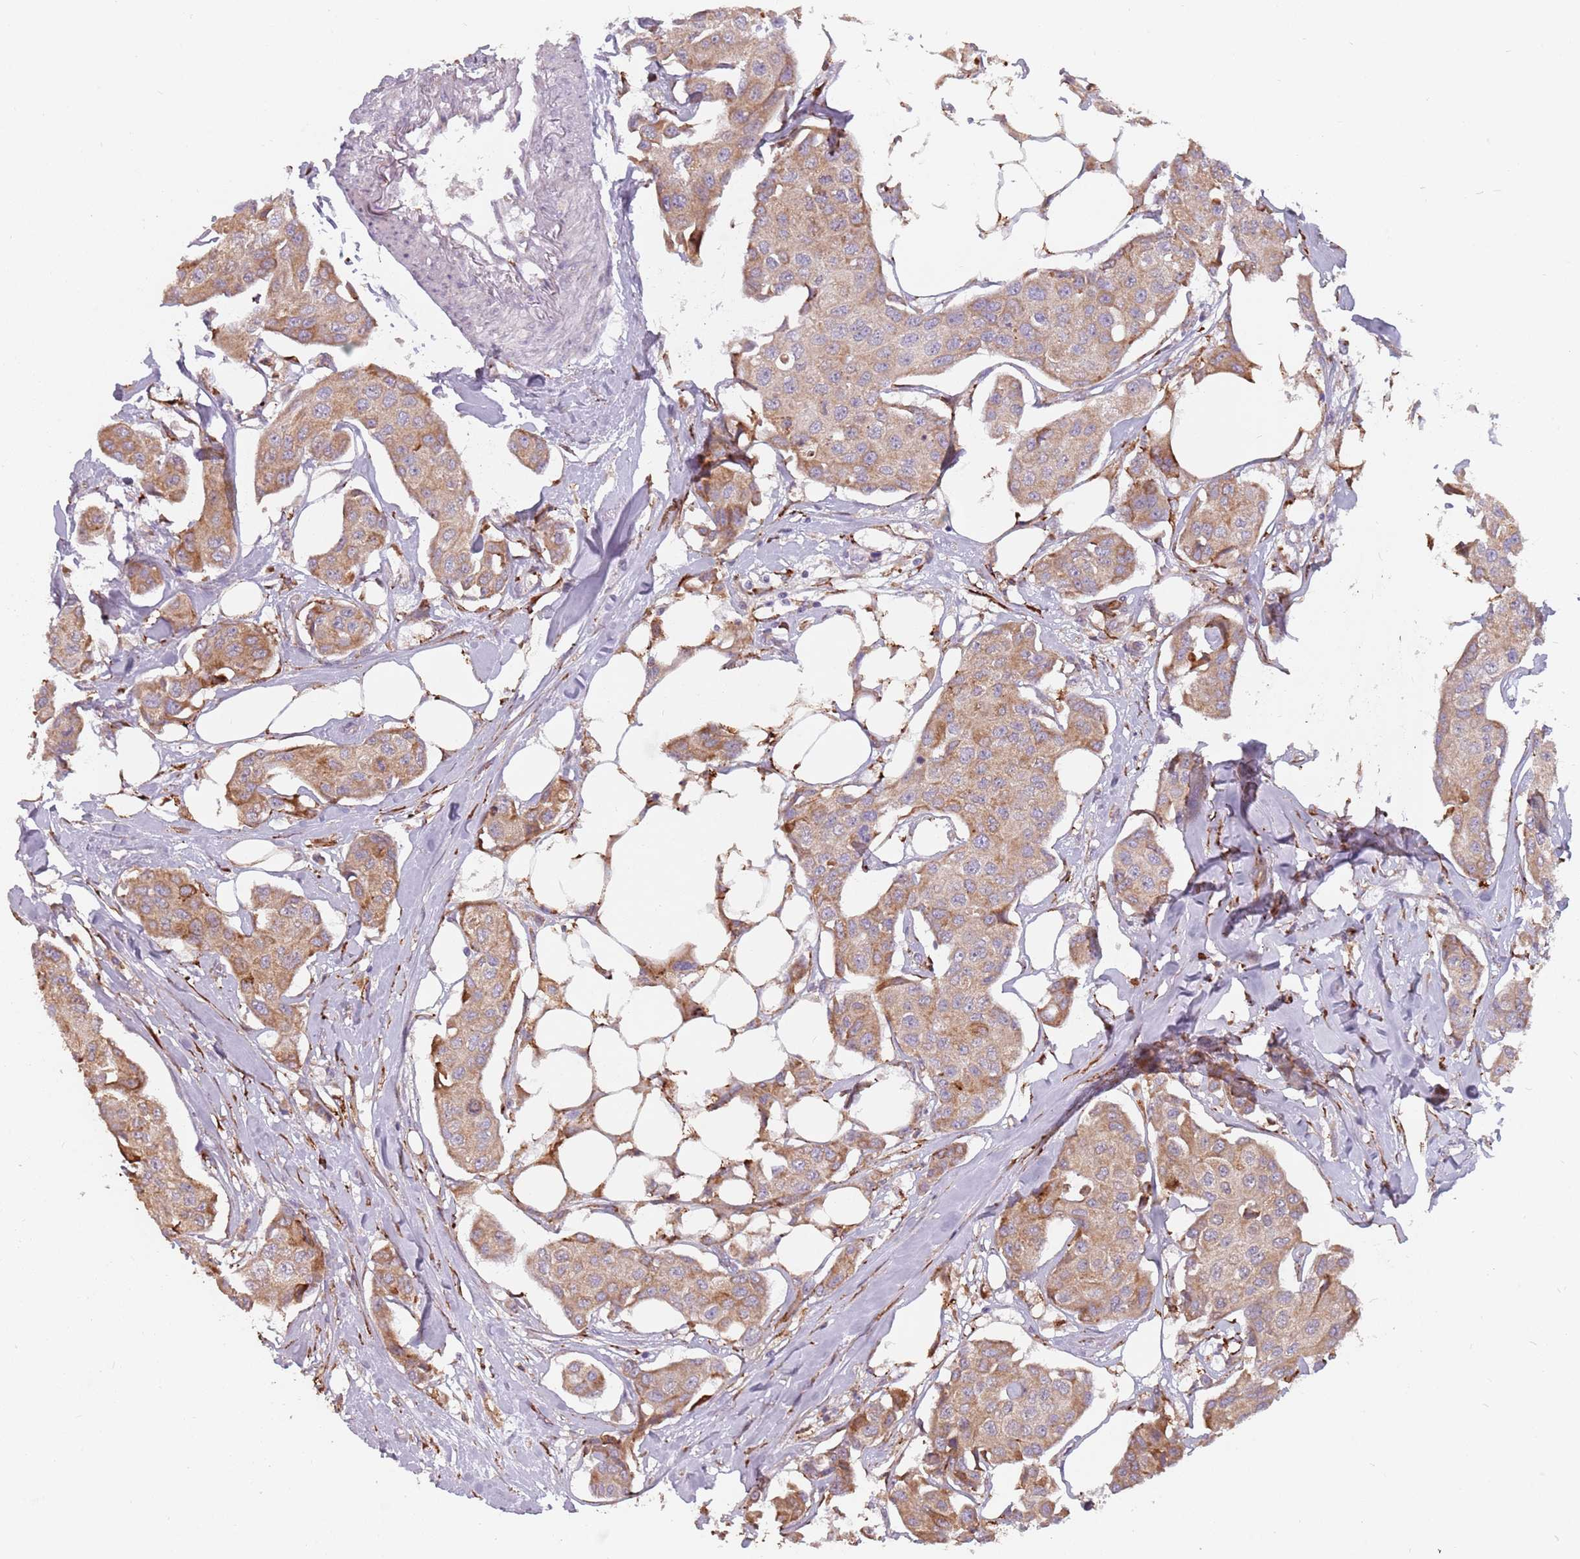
{"staining": {"intensity": "moderate", "quantity": ">75%", "location": "cytoplasmic/membranous"}, "tissue": "breast cancer", "cell_type": "Tumor cells", "image_type": "cancer", "snomed": [{"axis": "morphology", "description": "Duct carcinoma"}, {"axis": "topography", "description": "Breast"}, {"axis": "topography", "description": "Lymph node"}], "caption": "An IHC photomicrograph of tumor tissue is shown. Protein staining in brown highlights moderate cytoplasmic/membranous positivity in breast cancer (intraductal carcinoma) within tumor cells.", "gene": "RPS9", "patient": {"sex": "female", "age": 80}}